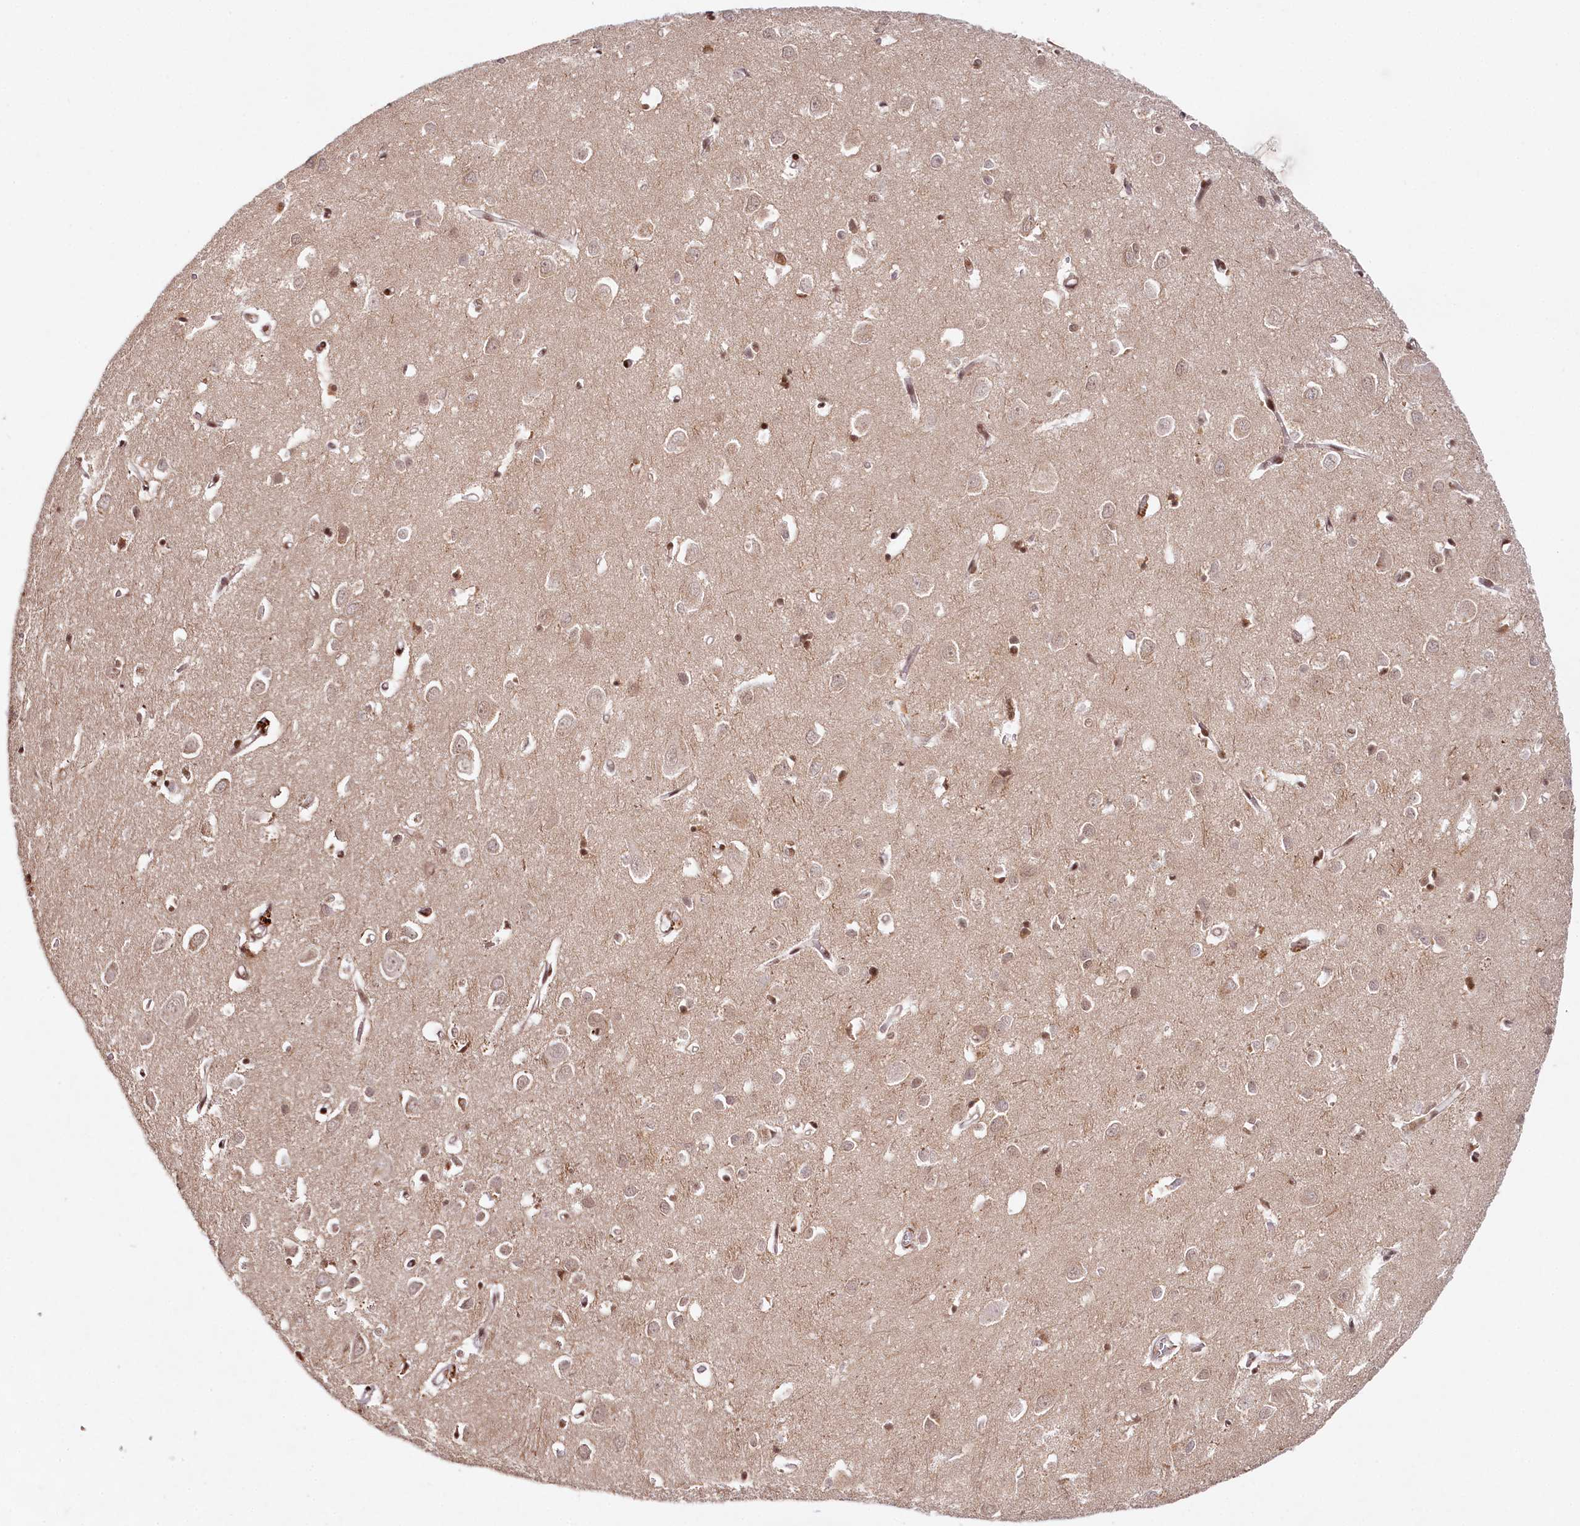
{"staining": {"intensity": "moderate", "quantity": ">75%", "location": "cytoplasmic/membranous,nuclear"}, "tissue": "cerebral cortex", "cell_type": "Endothelial cells", "image_type": "normal", "snomed": [{"axis": "morphology", "description": "Normal tissue, NOS"}, {"axis": "topography", "description": "Cerebral cortex"}], "caption": "A medium amount of moderate cytoplasmic/membranous,nuclear staining is seen in approximately >75% of endothelial cells in benign cerebral cortex.", "gene": "CCDC65", "patient": {"sex": "female", "age": 64}}